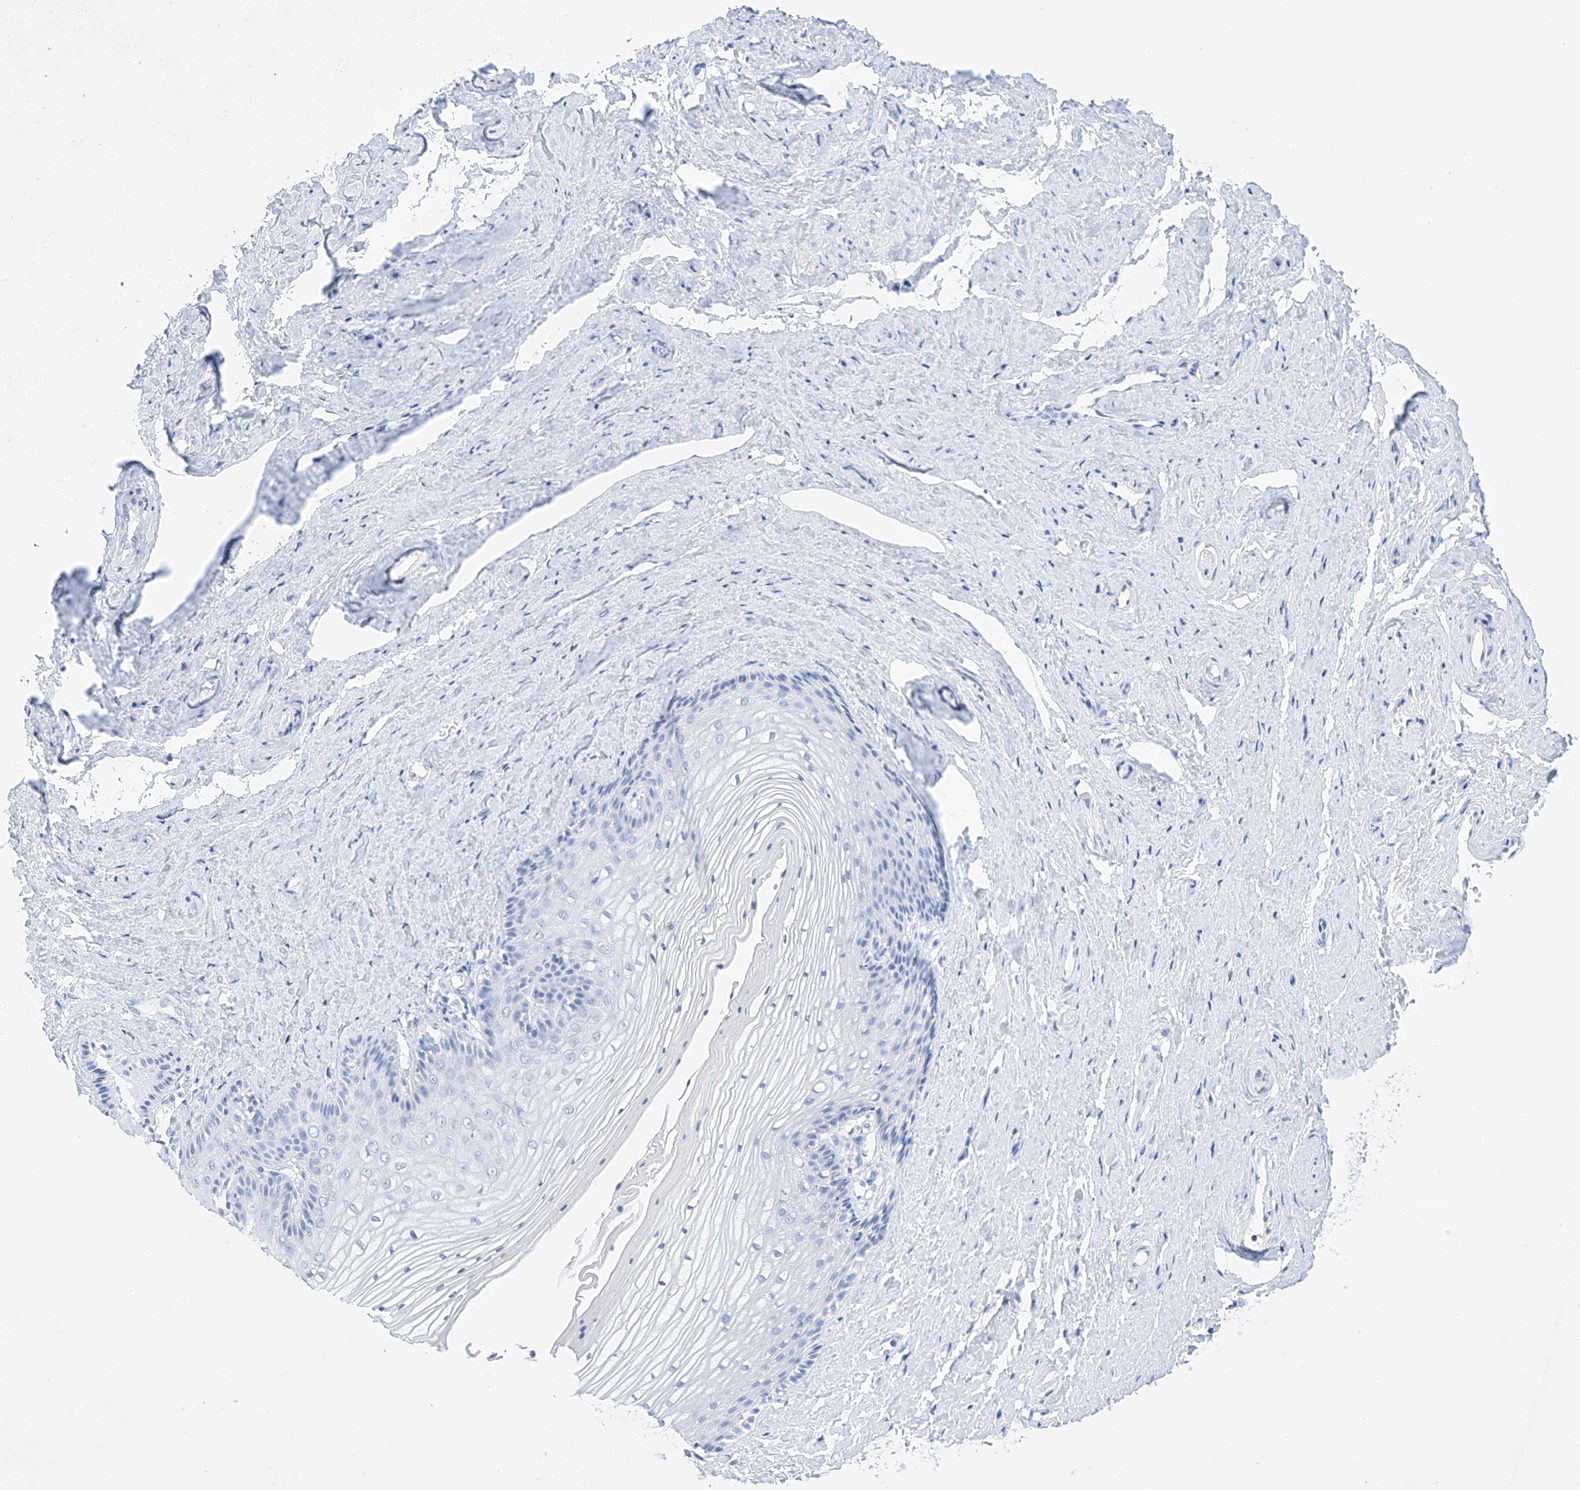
{"staining": {"intensity": "negative", "quantity": "none", "location": "none"}, "tissue": "vagina", "cell_type": "Squamous epithelial cells", "image_type": "normal", "snomed": [{"axis": "morphology", "description": "Normal tissue, NOS"}, {"axis": "topography", "description": "Vagina"}, {"axis": "topography", "description": "Cervix"}], "caption": "Immunohistochemical staining of benign vagina demonstrates no significant staining in squamous epithelial cells. (DAB (3,3'-diaminobenzidine) immunohistochemistry visualized using brightfield microscopy, high magnification).", "gene": "LURAP1", "patient": {"sex": "female", "age": 40}}